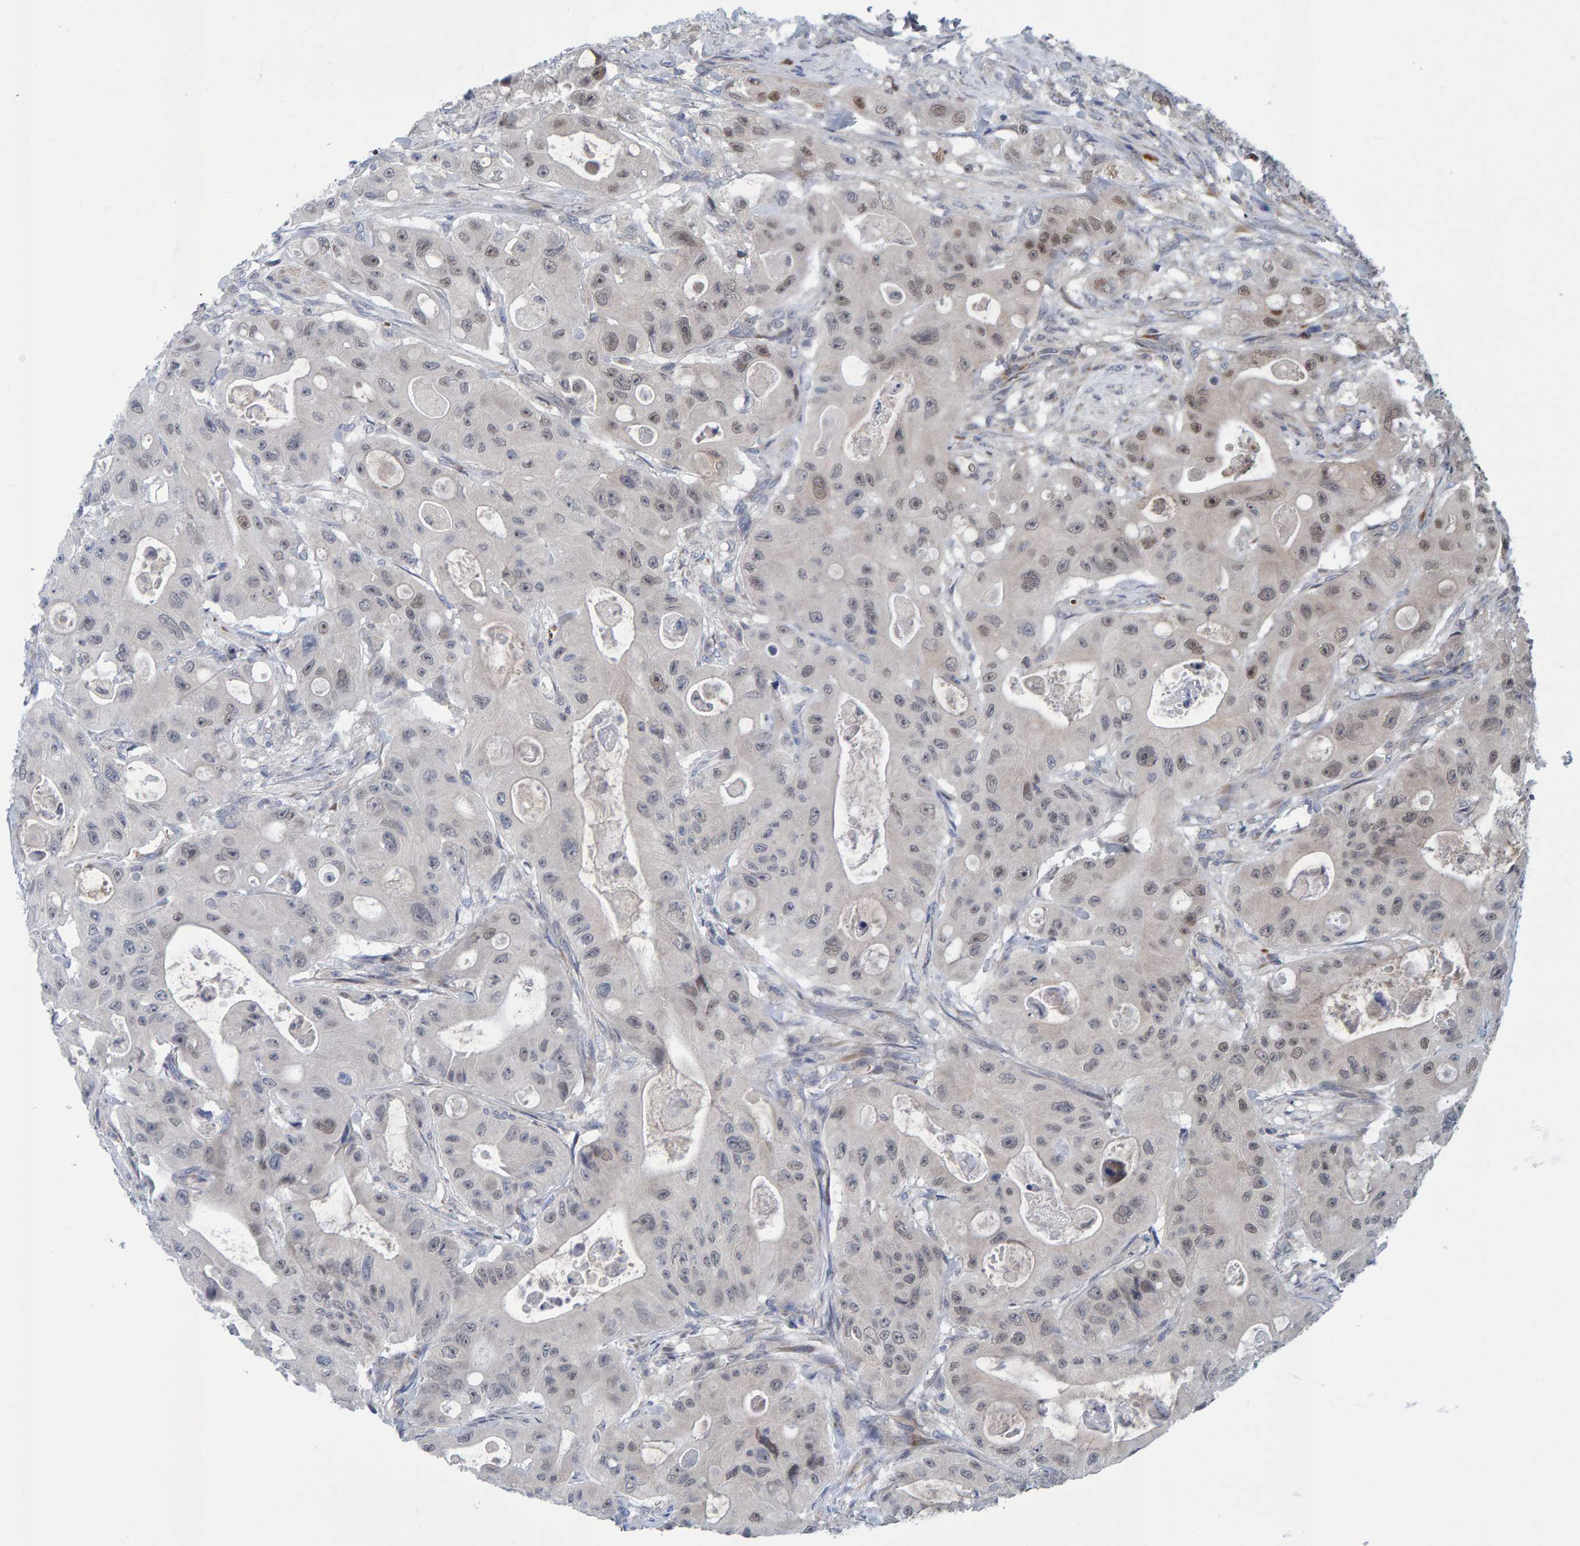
{"staining": {"intensity": "weak", "quantity": "<25%", "location": "nuclear"}, "tissue": "colorectal cancer", "cell_type": "Tumor cells", "image_type": "cancer", "snomed": [{"axis": "morphology", "description": "Adenocarcinoma, NOS"}, {"axis": "topography", "description": "Colon"}], "caption": "High magnification brightfield microscopy of colorectal cancer (adenocarcinoma) stained with DAB (brown) and counterstained with hematoxylin (blue): tumor cells show no significant expression.", "gene": "MFSD6L", "patient": {"sex": "female", "age": 46}}